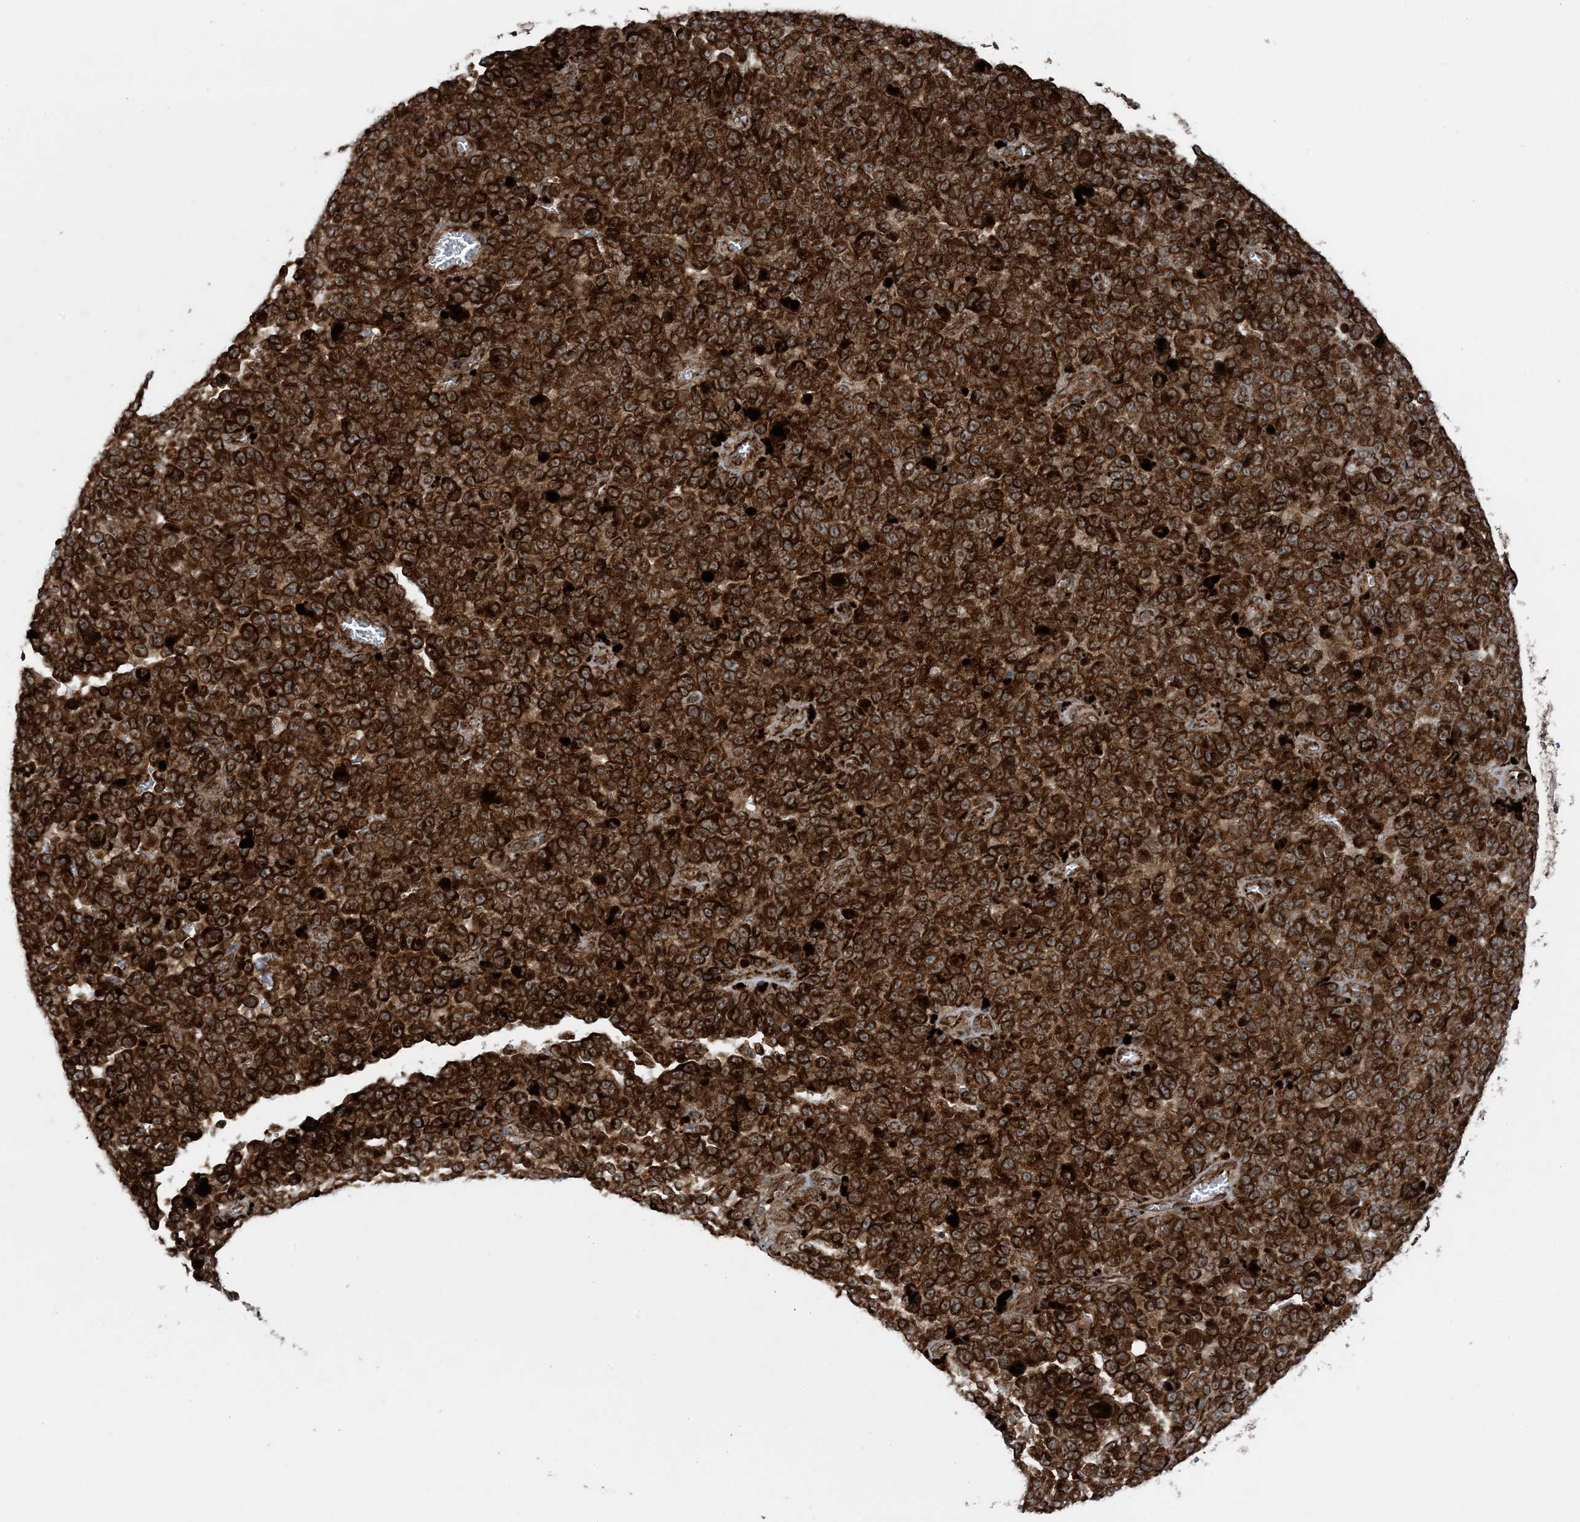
{"staining": {"intensity": "strong", "quantity": "25%-75%", "location": "cytoplasmic/membranous"}, "tissue": "melanoma", "cell_type": "Tumor cells", "image_type": "cancer", "snomed": [{"axis": "morphology", "description": "Malignant melanoma, NOS"}, {"axis": "topography", "description": "Skin"}], "caption": "Strong cytoplasmic/membranous staining for a protein is seen in about 25%-75% of tumor cells of melanoma using IHC.", "gene": "EDEM2", "patient": {"sex": "female", "age": 82}}